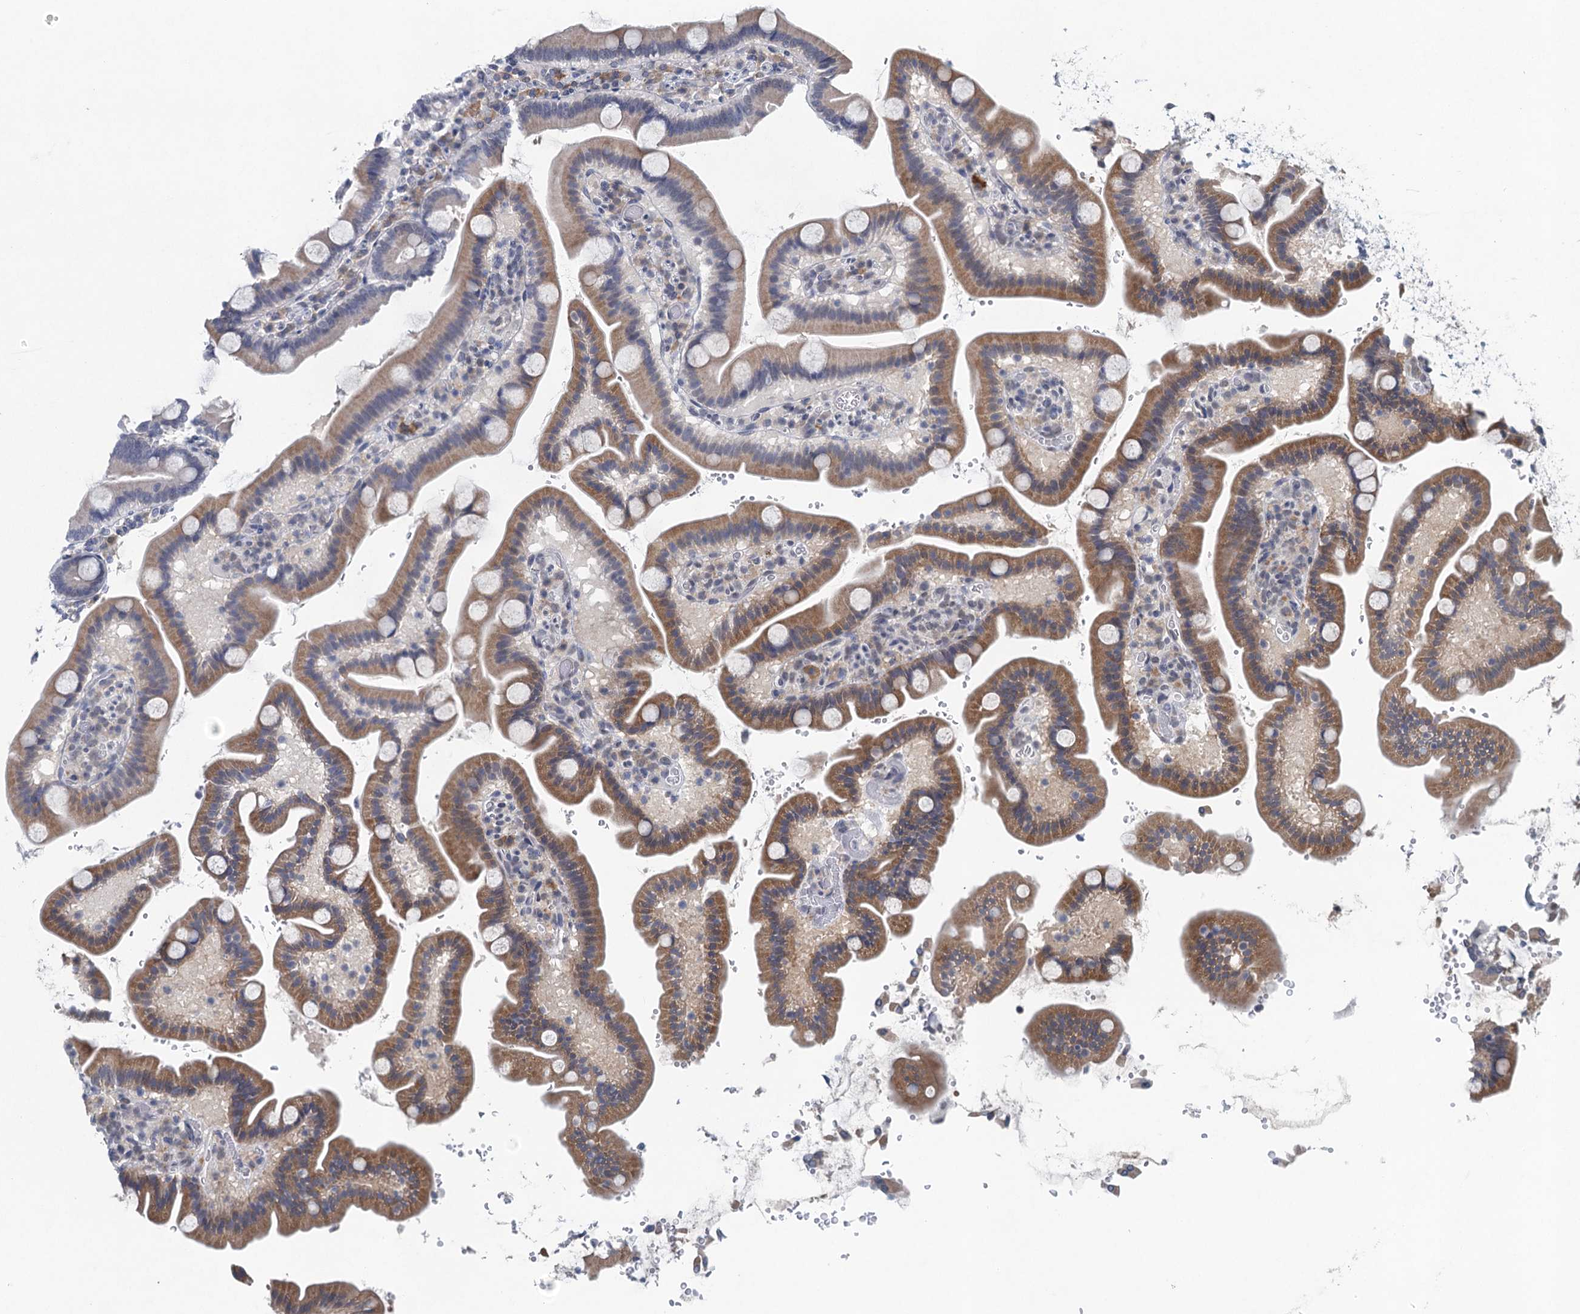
{"staining": {"intensity": "moderate", "quantity": "<25%", "location": "cytoplasmic/membranous"}, "tissue": "duodenum", "cell_type": "Glandular cells", "image_type": "normal", "snomed": [{"axis": "morphology", "description": "Normal tissue, NOS"}, {"axis": "topography", "description": "Duodenum"}], "caption": "Glandular cells display moderate cytoplasmic/membranous expression in approximately <25% of cells in benign duodenum.", "gene": "ENSG00000230707", "patient": {"sex": "male", "age": 55}}